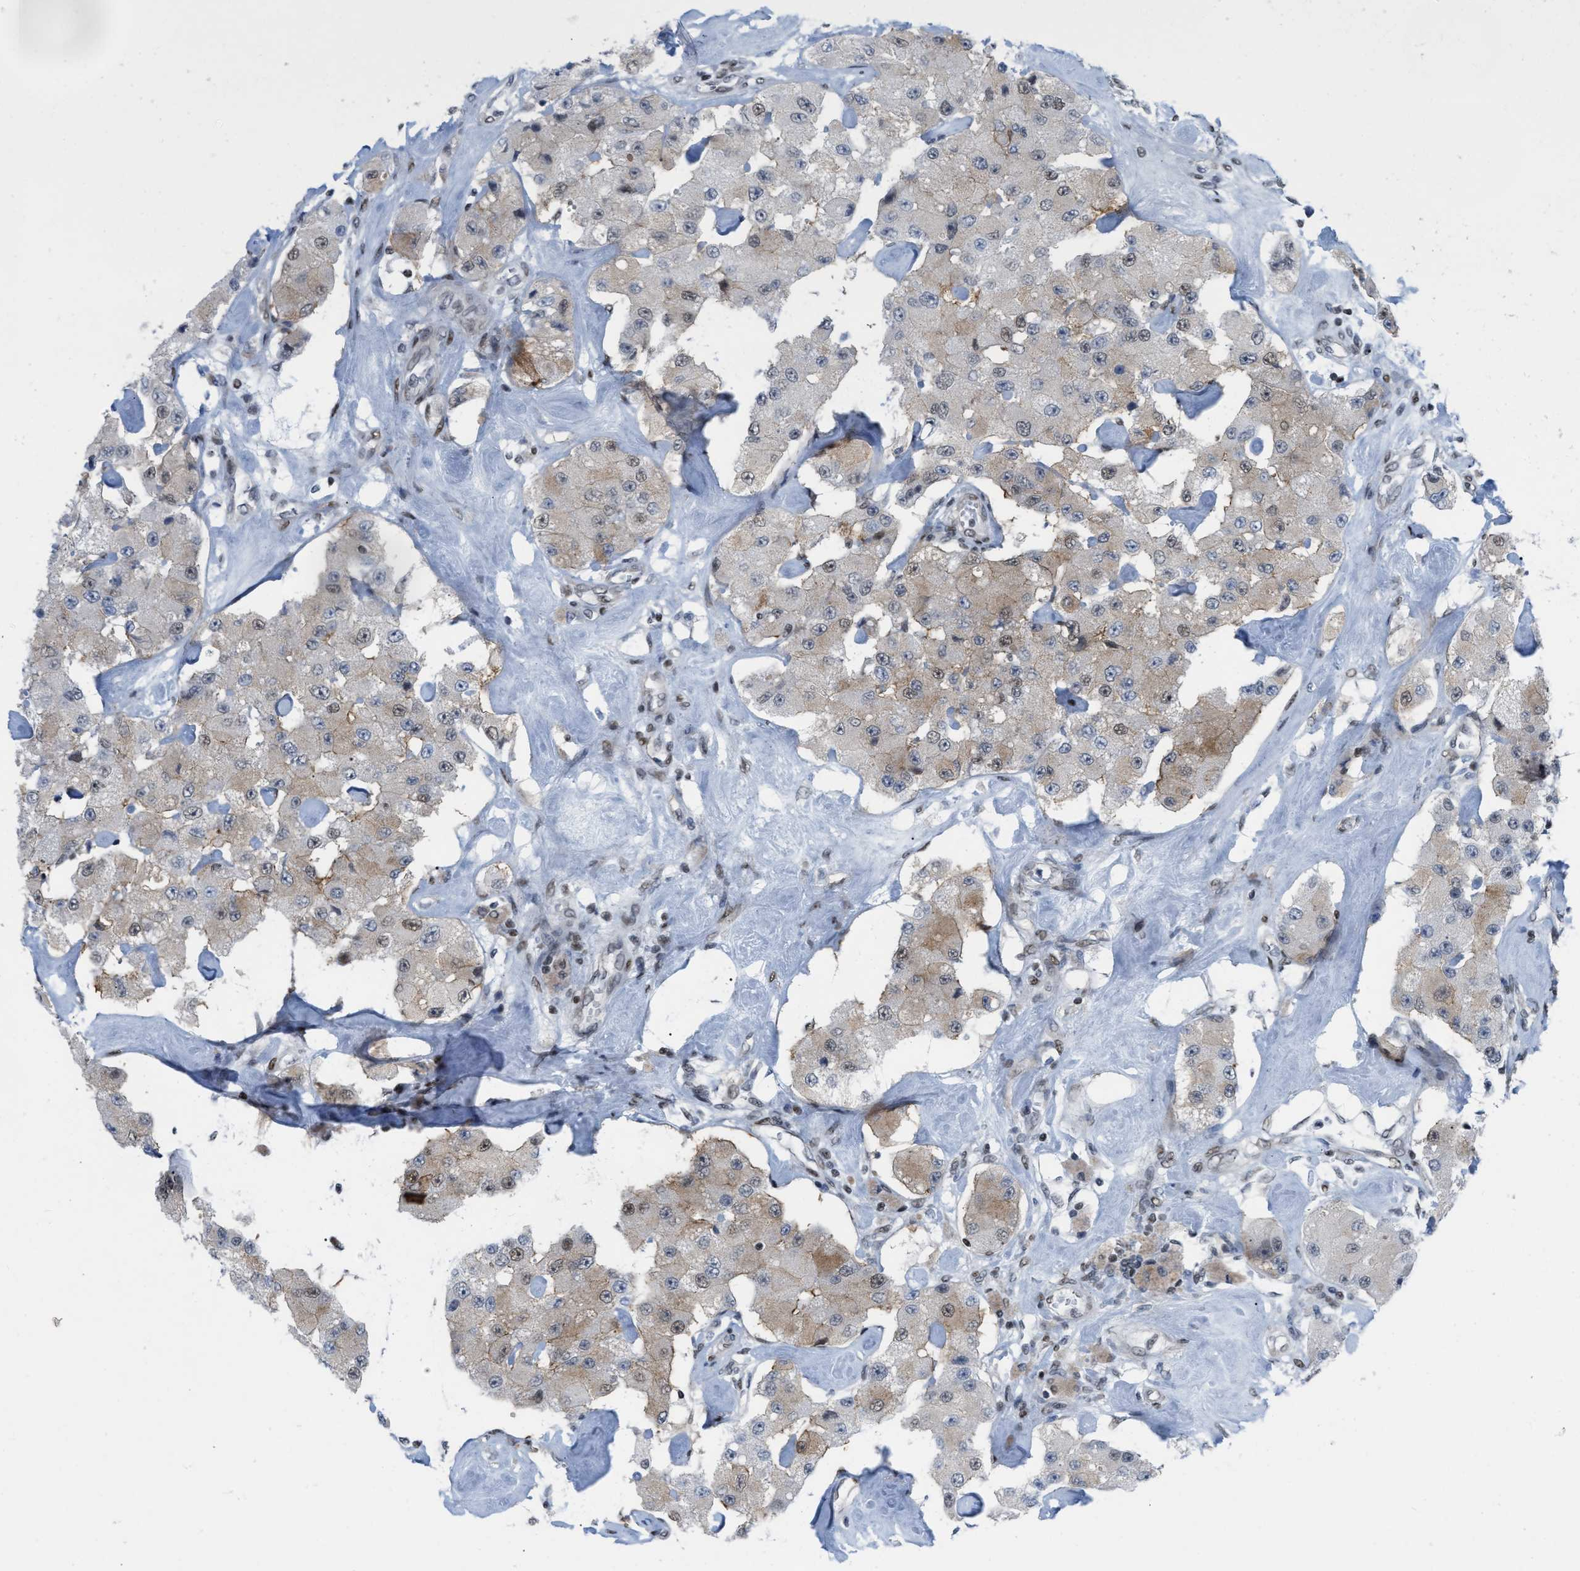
{"staining": {"intensity": "weak", "quantity": "<25%", "location": "cytoplasmic/membranous,nuclear"}, "tissue": "carcinoid", "cell_type": "Tumor cells", "image_type": "cancer", "snomed": [{"axis": "morphology", "description": "Carcinoid, malignant, NOS"}, {"axis": "topography", "description": "Pancreas"}], "caption": "Tumor cells show no significant positivity in carcinoid. (DAB immunohistochemistry (IHC) with hematoxylin counter stain).", "gene": "MIER1", "patient": {"sex": "male", "age": 41}}